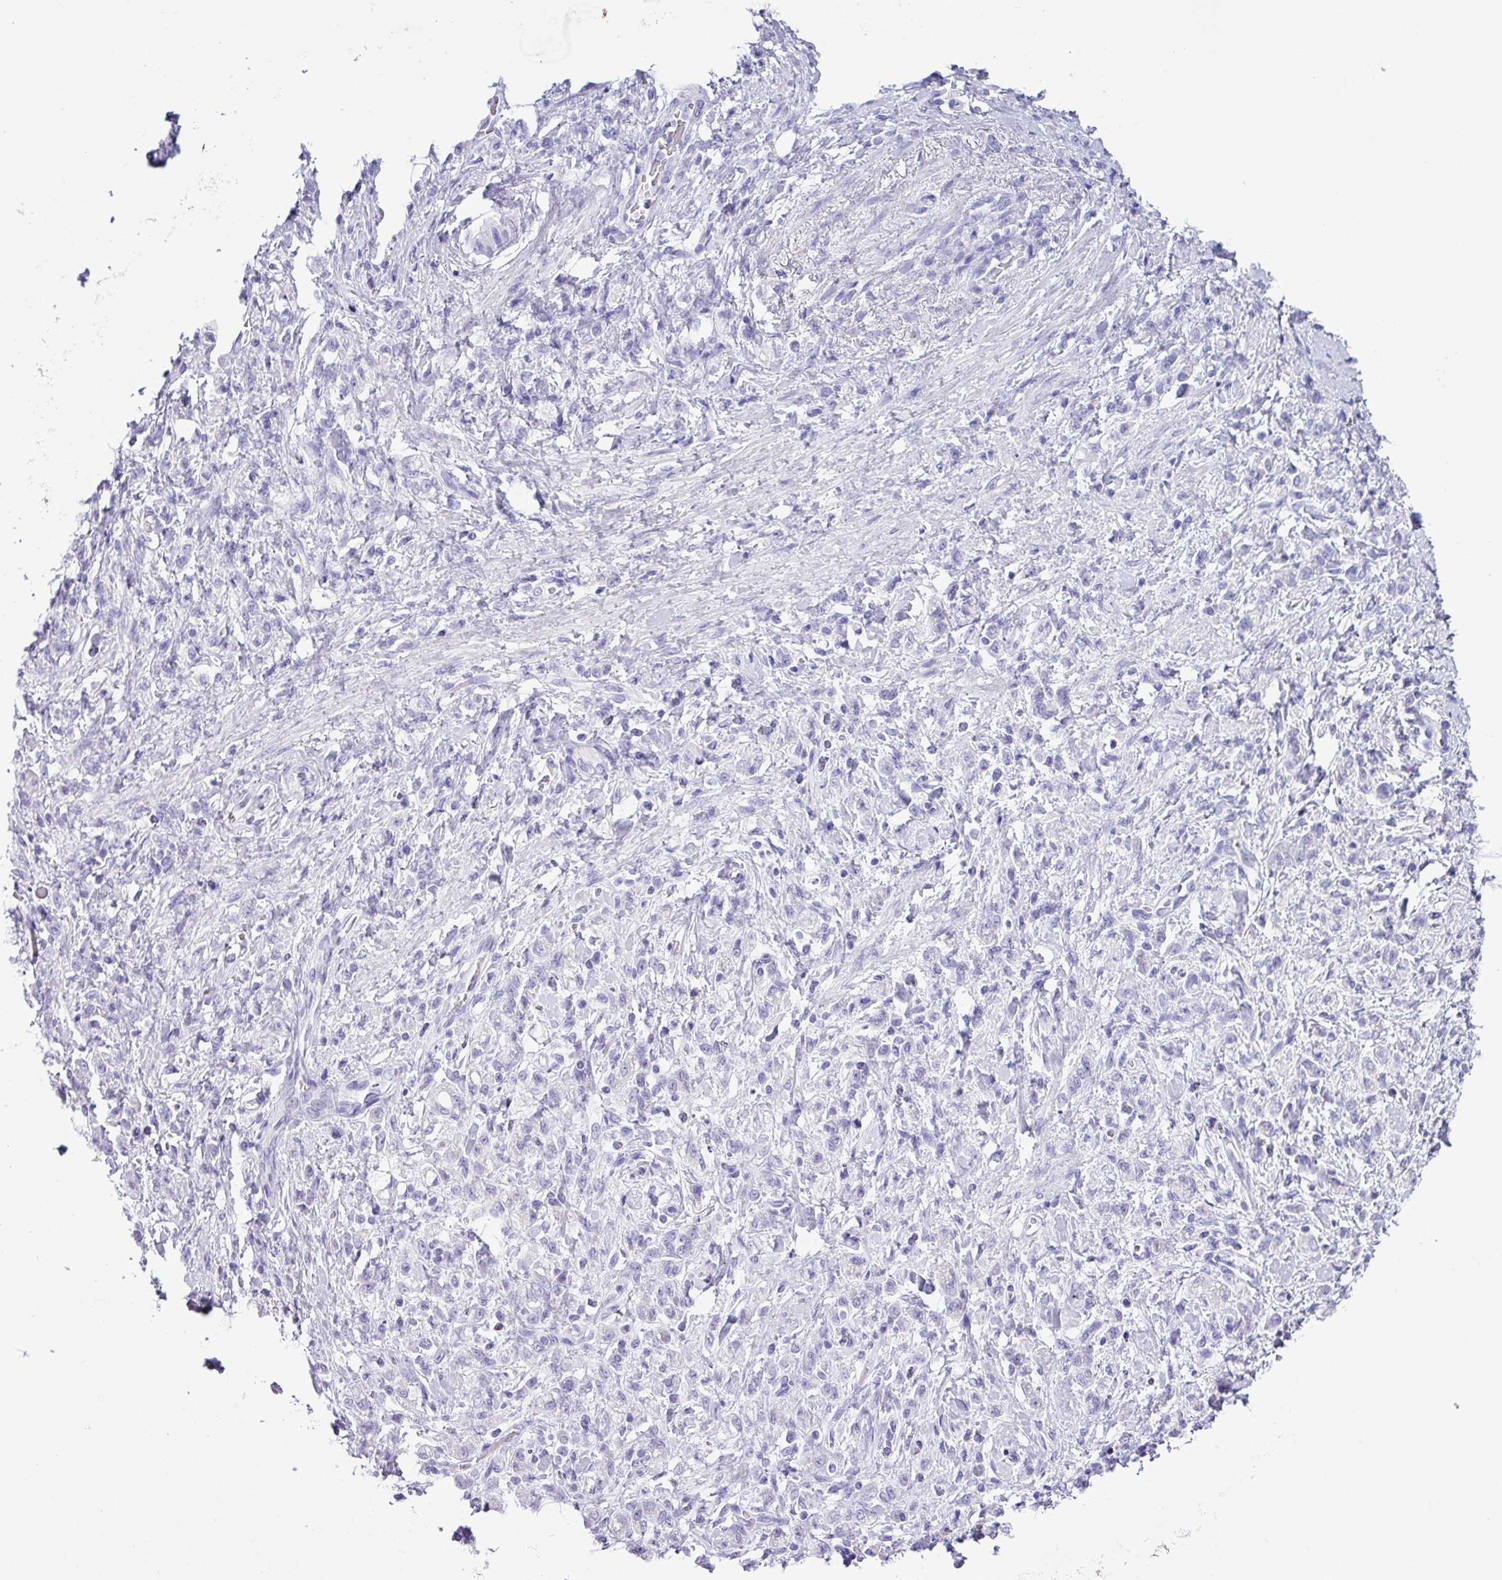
{"staining": {"intensity": "negative", "quantity": "none", "location": "none"}, "tissue": "stomach cancer", "cell_type": "Tumor cells", "image_type": "cancer", "snomed": [{"axis": "morphology", "description": "Adenocarcinoma, NOS"}, {"axis": "topography", "description": "Stomach"}], "caption": "Protein analysis of stomach cancer shows no significant staining in tumor cells.", "gene": "AGO3", "patient": {"sex": "male", "age": 77}}